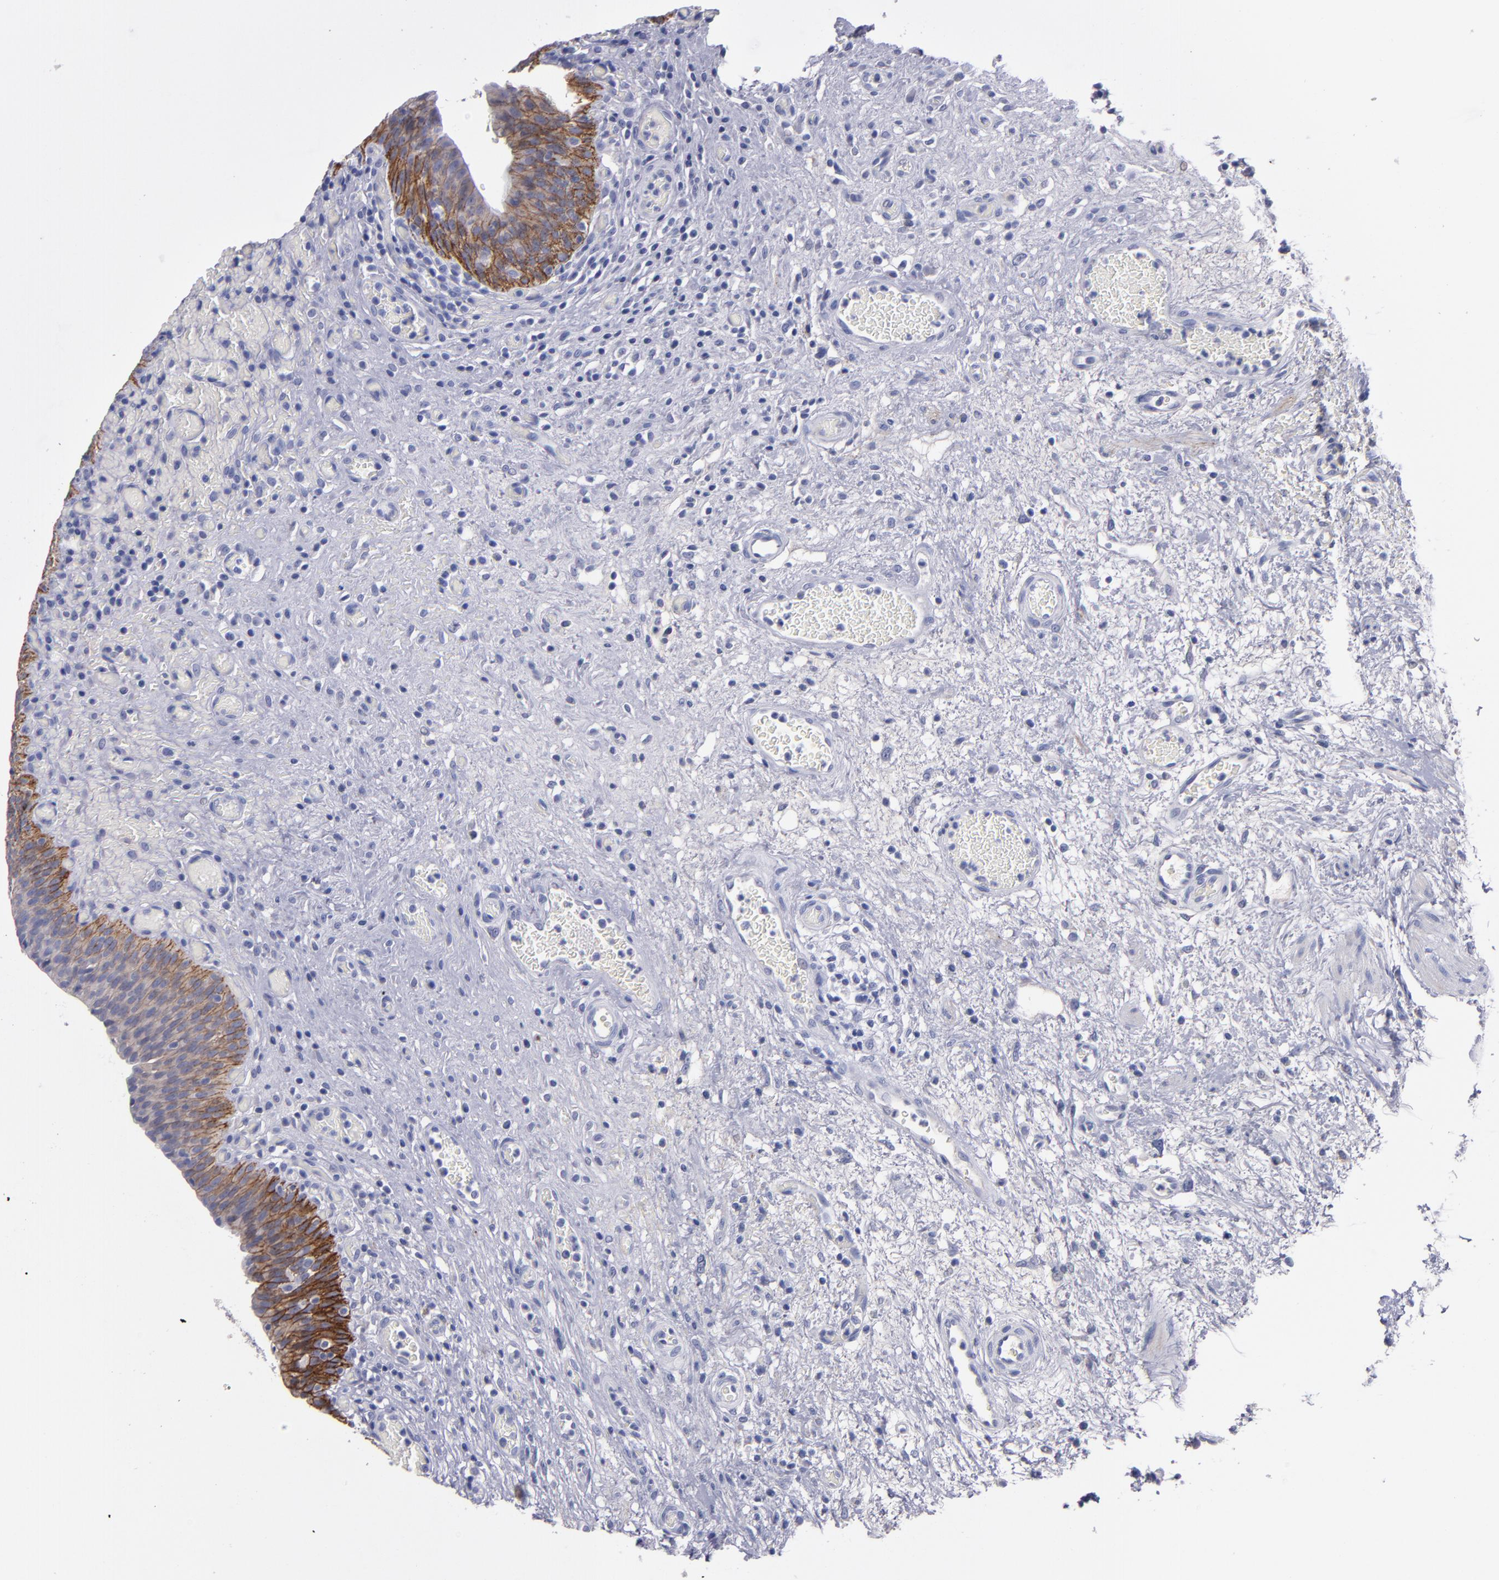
{"staining": {"intensity": "moderate", "quantity": ">75%", "location": "cytoplasmic/membranous"}, "tissue": "urinary bladder", "cell_type": "Urothelial cells", "image_type": "normal", "snomed": [{"axis": "morphology", "description": "Normal tissue, NOS"}, {"axis": "morphology", "description": "Urothelial carcinoma, High grade"}, {"axis": "topography", "description": "Urinary bladder"}], "caption": "Immunohistochemistry of benign human urinary bladder demonstrates medium levels of moderate cytoplasmic/membranous positivity in approximately >75% of urothelial cells.", "gene": "CDH3", "patient": {"sex": "male", "age": 51}}